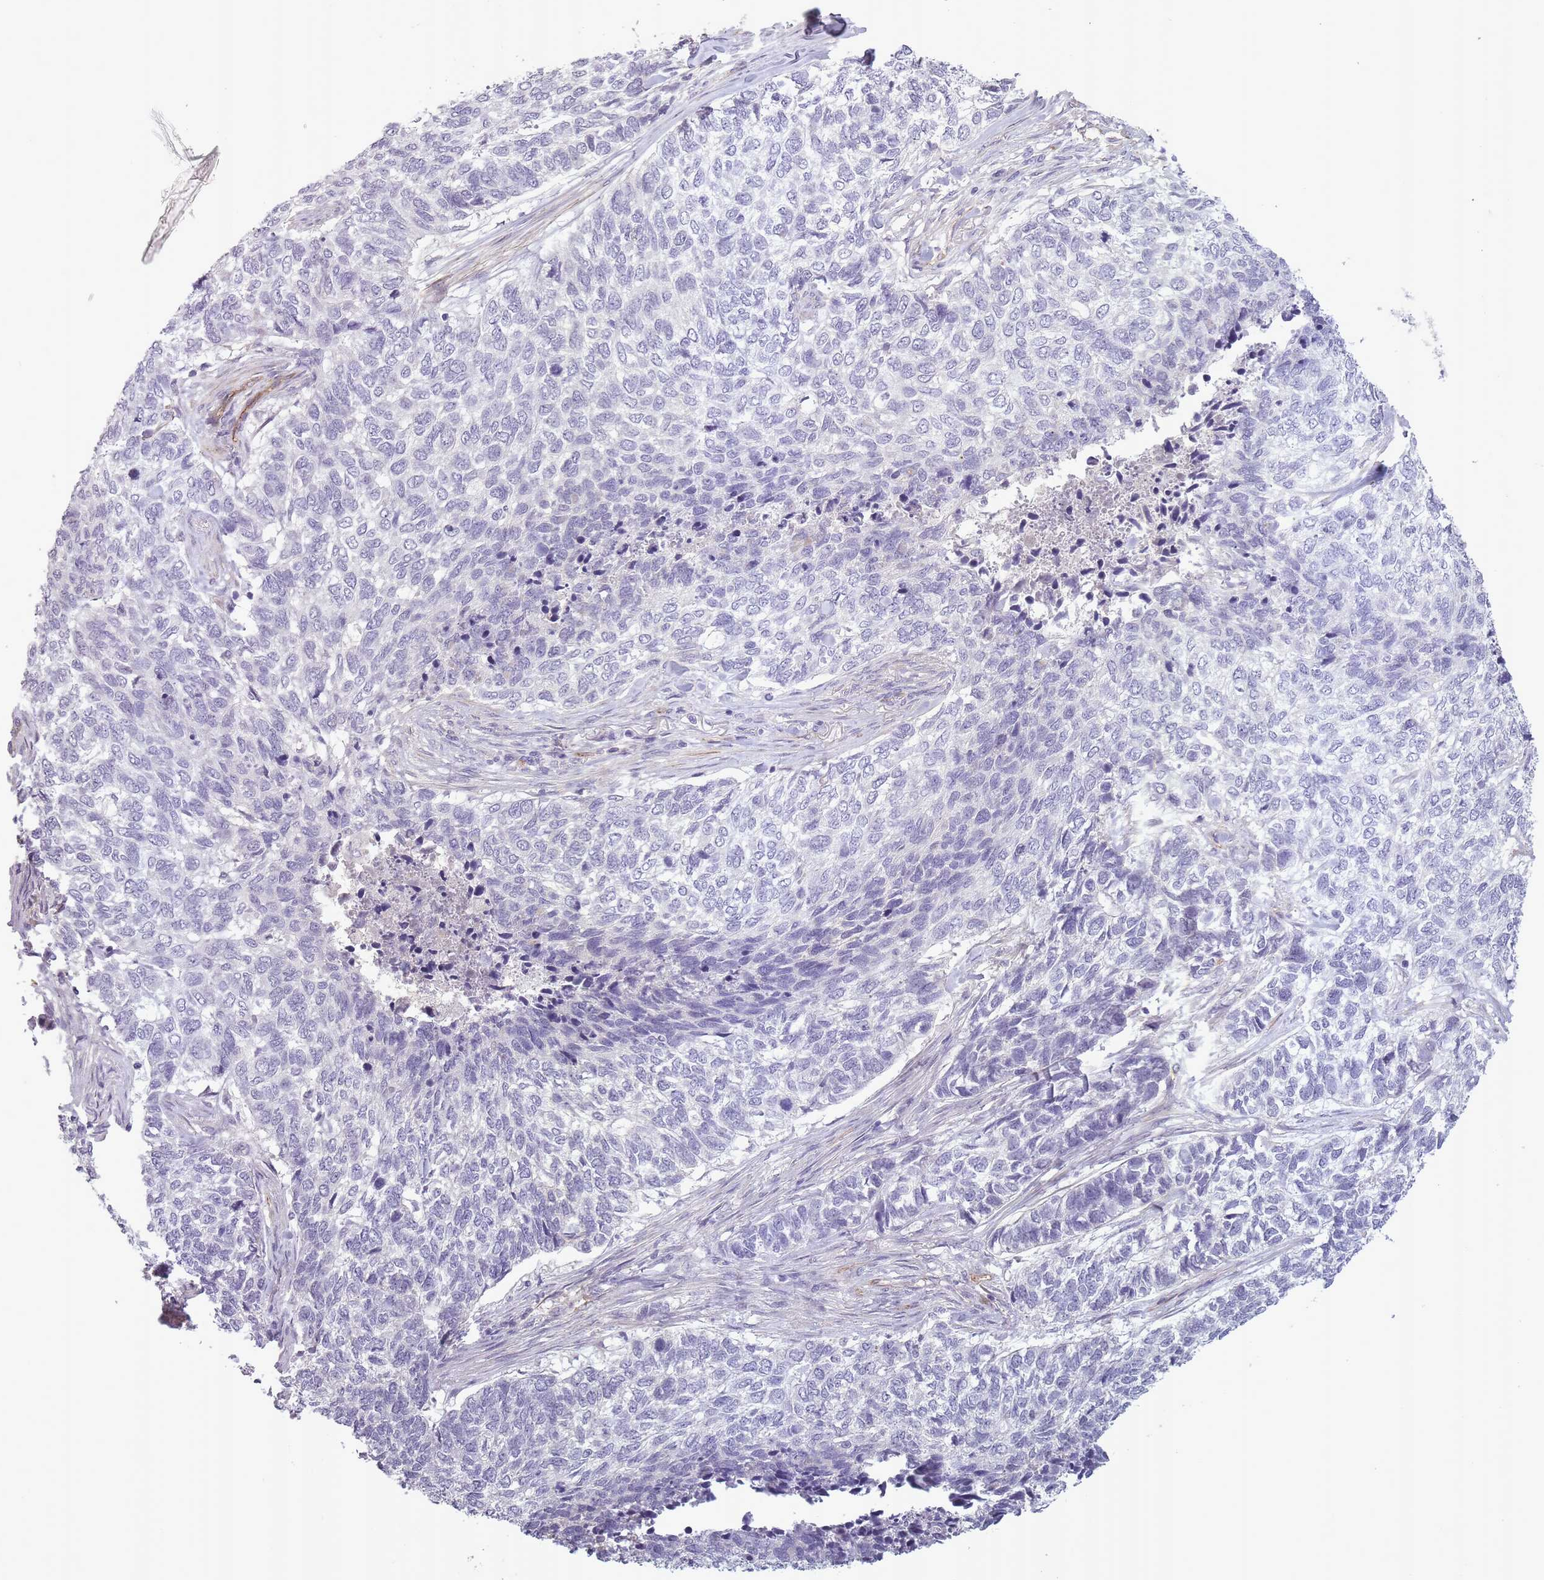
{"staining": {"intensity": "negative", "quantity": "none", "location": "none"}, "tissue": "skin cancer", "cell_type": "Tumor cells", "image_type": "cancer", "snomed": [{"axis": "morphology", "description": "Basal cell carcinoma"}, {"axis": "topography", "description": "Skin"}], "caption": "A micrograph of human skin cancer is negative for staining in tumor cells.", "gene": "SLC8A2", "patient": {"sex": "female", "age": 65}}